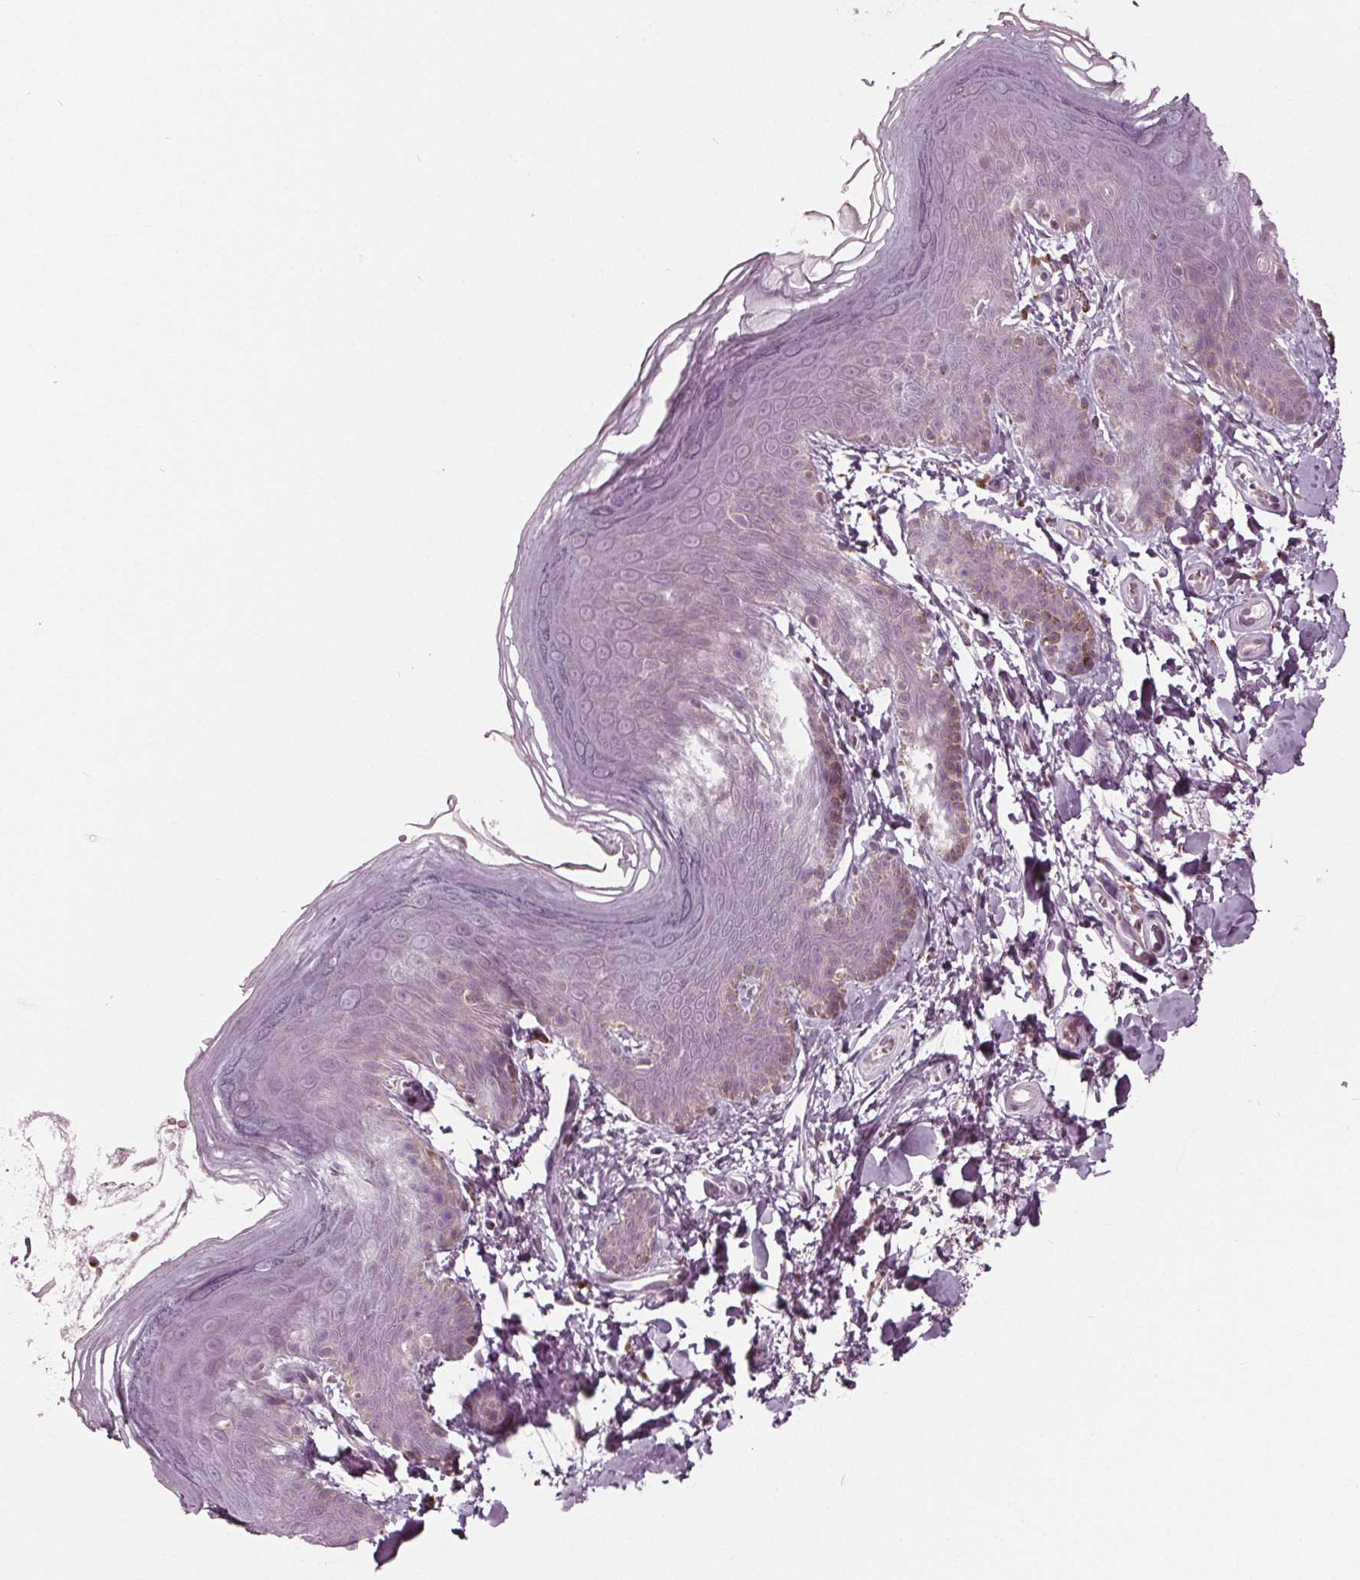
{"staining": {"intensity": "weak", "quantity": "<25%", "location": "cytoplasmic/membranous"}, "tissue": "skin", "cell_type": "Epidermal cells", "image_type": "normal", "snomed": [{"axis": "morphology", "description": "Normal tissue, NOS"}, {"axis": "topography", "description": "Anal"}], "caption": "Immunohistochemical staining of normal skin exhibits no significant expression in epidermal cells. The staining is performed using DAB brown chromogen with nuclei counter-stained in using hematoxylin.", "gene": "CLN6", "patient": {"sex": "male", "age": 53}}